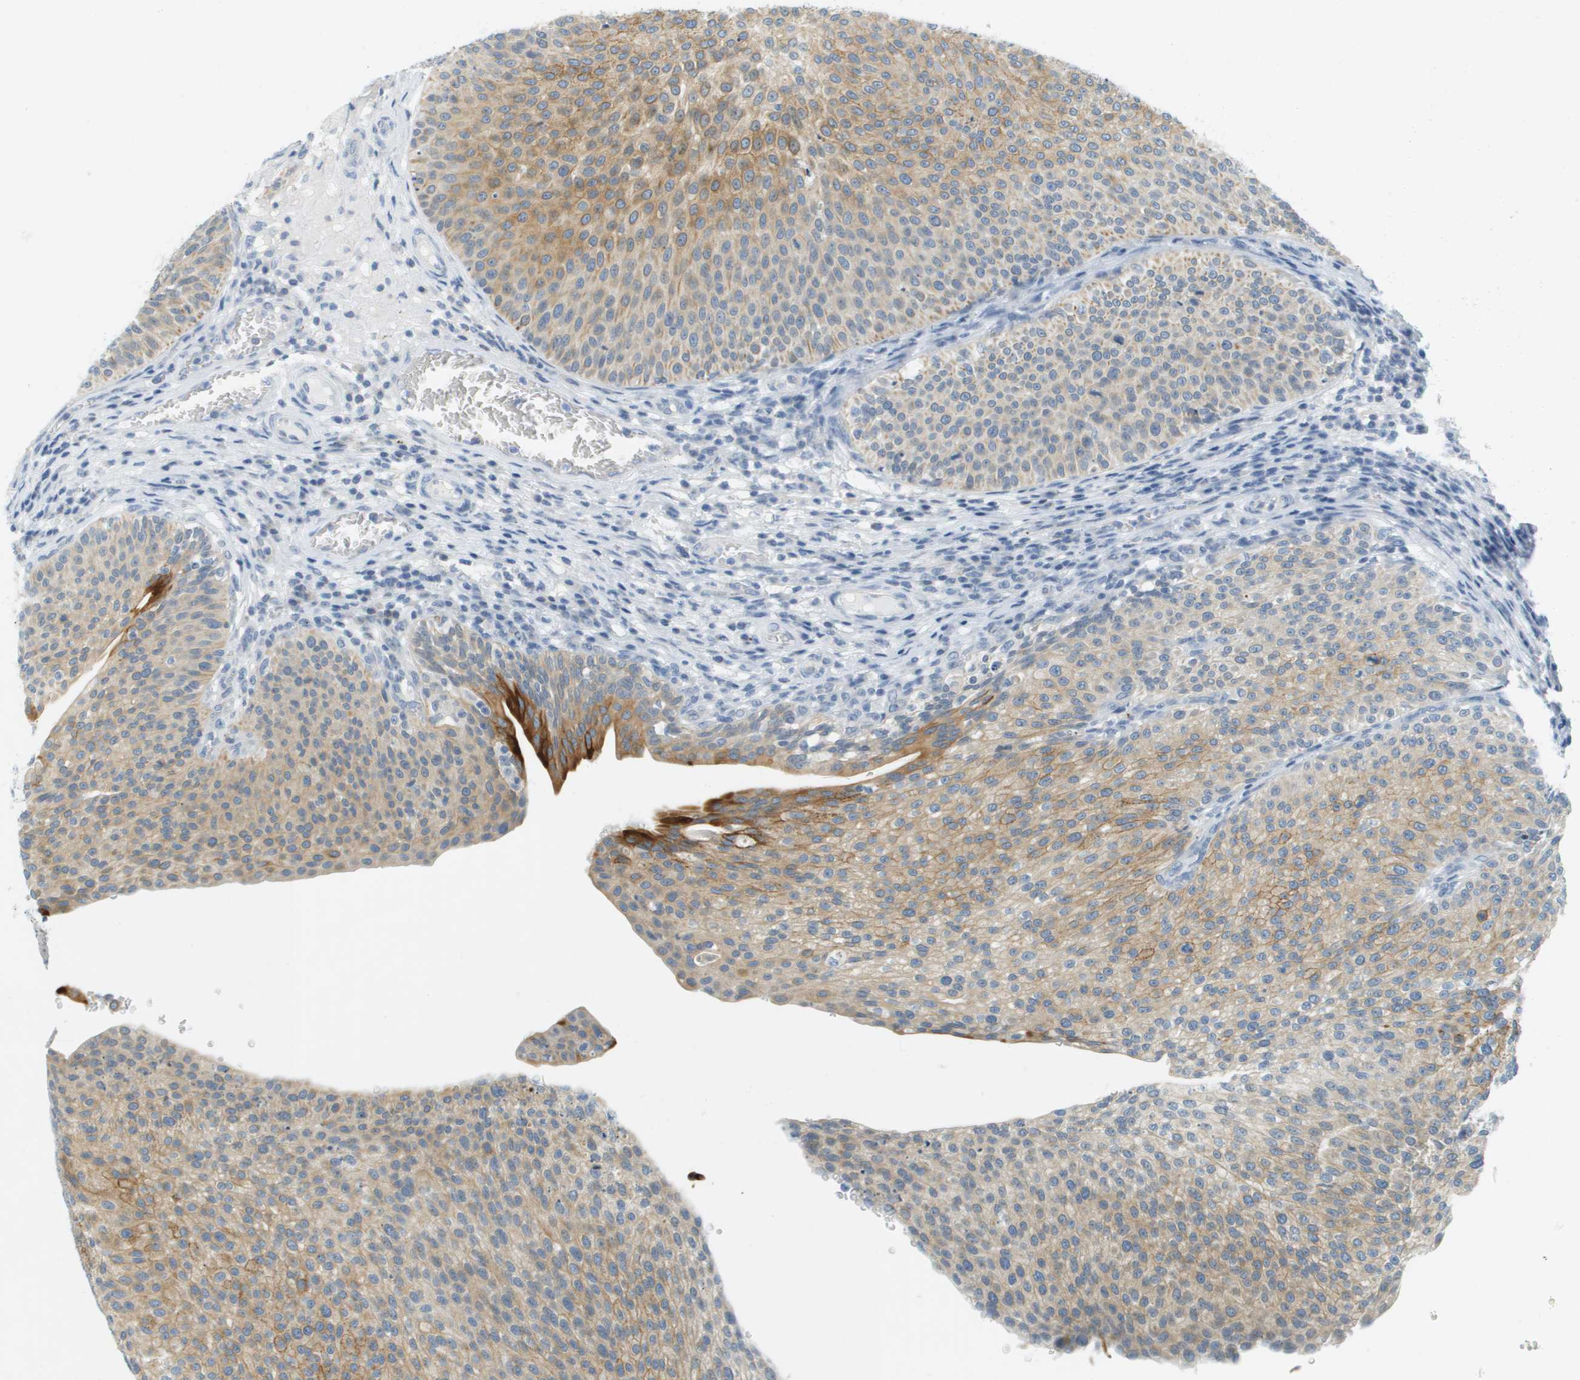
{"staining": {"intensity": "moderate", "quantity": ">75%", "location": "cytoplasmic/membranous"}, "tissue": "urothelial cancer", "cell_type": "Tumor cells", "image_type": "cancer", "snomed": [{"axis": "morphology", "description": "Urothelial carcinoma, Low grade"}, {"axis": "topography", "description": "Smooth muscle"}, {"axis": "topography", "description": "Urinary bladder"}], "caption": "Immunohistochemistry staining of urothelial carcinoma (low-grade), which reveals medium levels of moderate cytoplasmic/membranous expression in about >75% of tumor cells indicating moderate cytoplasmic/membranous protein positivity. The staining was performed using DAB (3,3'-diaminobenzidine) (brown) for protein detection and nuclei were counterstained in hematoxylin (blue).", "gene": "SMYD5", "patient": {"sex": "male", "age": 60}}